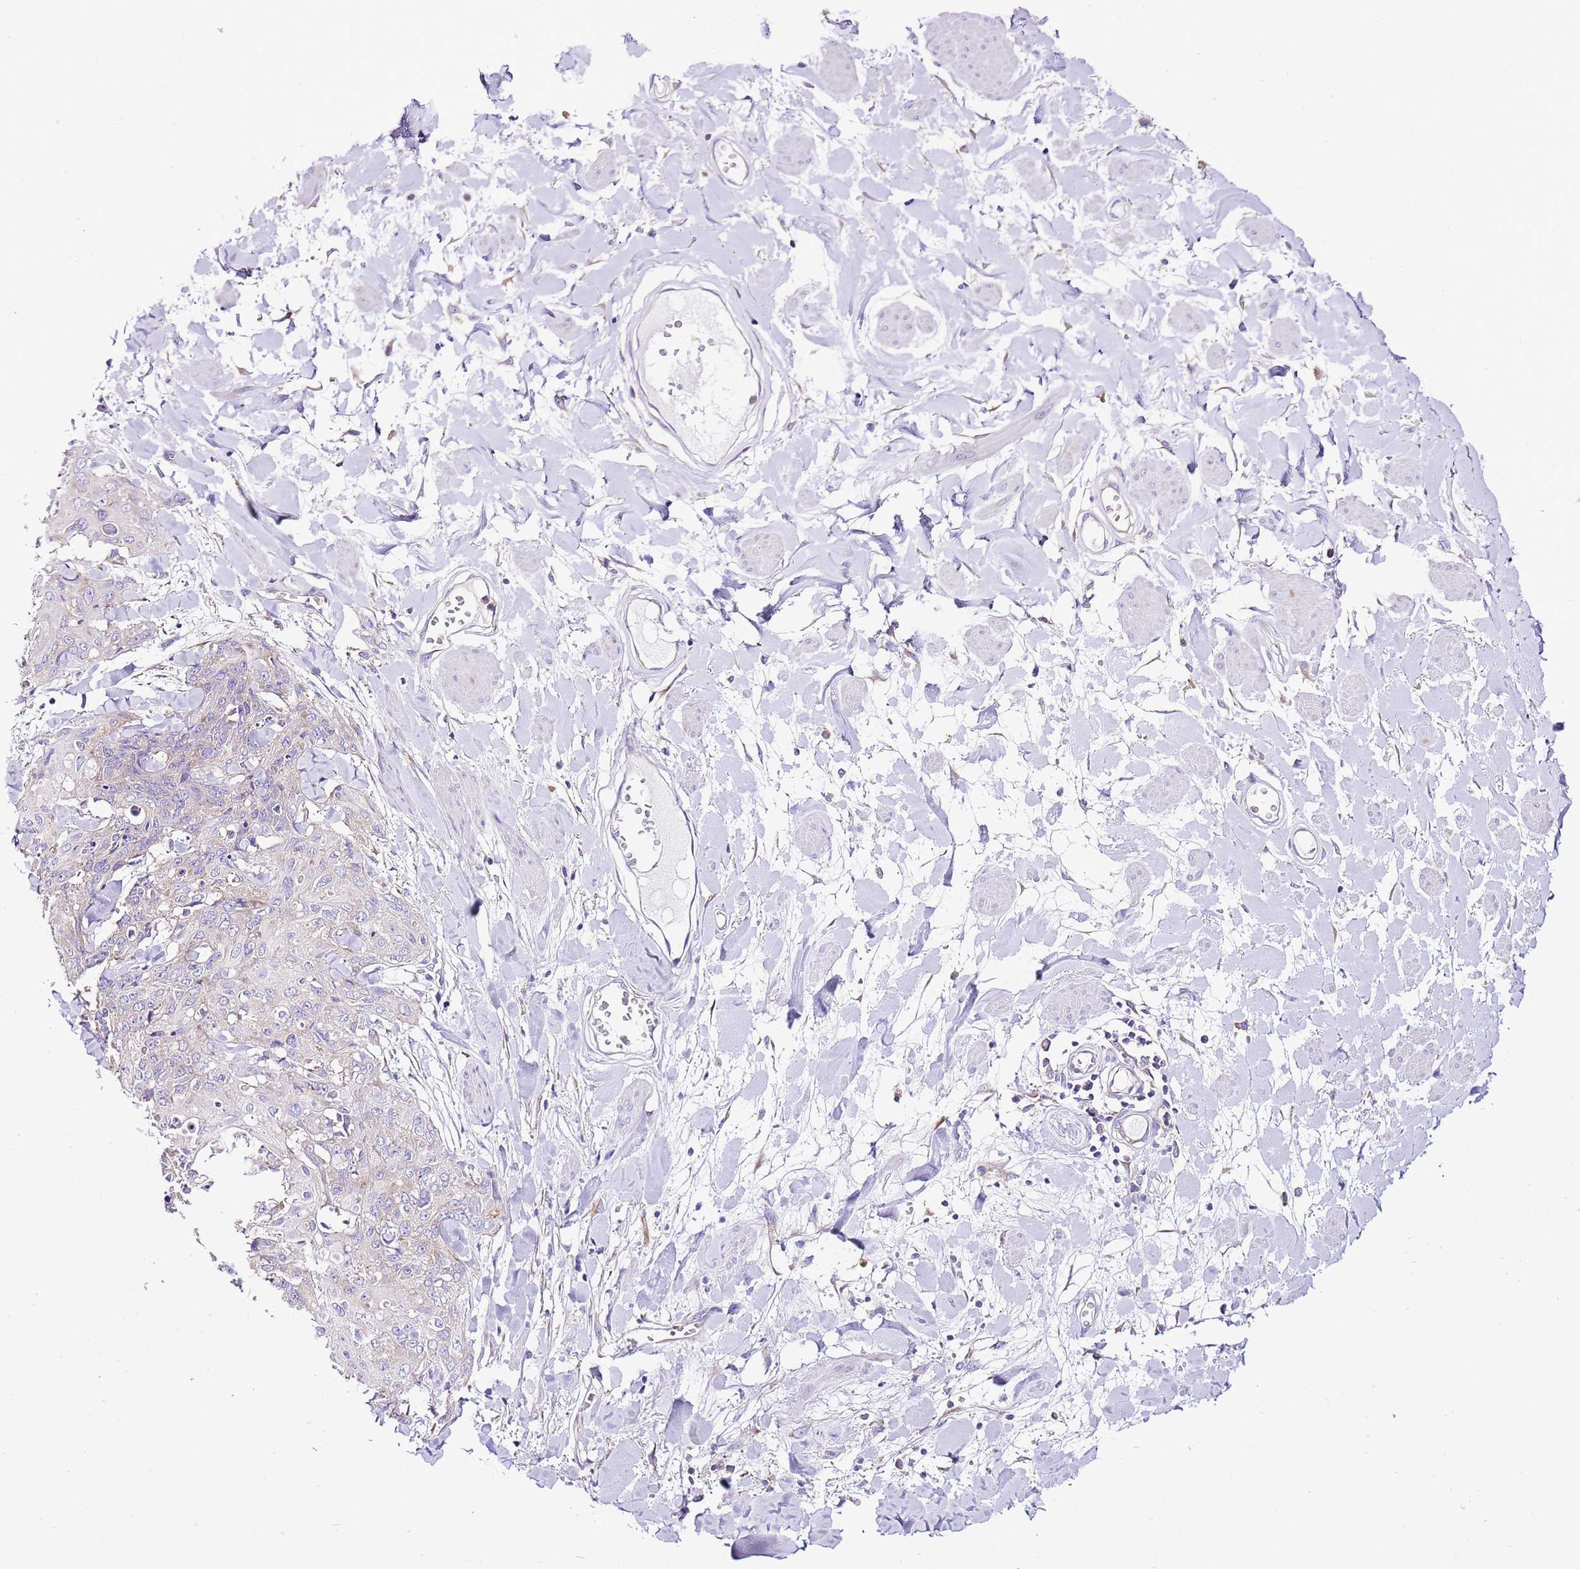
{"staining": {"intensity": "weak", "quantity": "25%-75%", "location": "cytoplasmic/membranous"}, "tissue": "skin cancer", "cell_type": "Tumor cells", "image_type": "cancer", "snomed": [{"axis": "morphology", "description": "Squamous cell carcinoma, NOS"}, {"axis": "topography", "description": "Skin"}, {"axis": "topography", "description": "Vulva"}], "caption": "A low amount of weak cytoplasmic/membranous expression is appreciated in approximately 25%-75% of tumor cells in squamous cell carcinoma (skin) tissue.", "gene": "RPS10", "patient": {"sex": "female", "age": 85}}